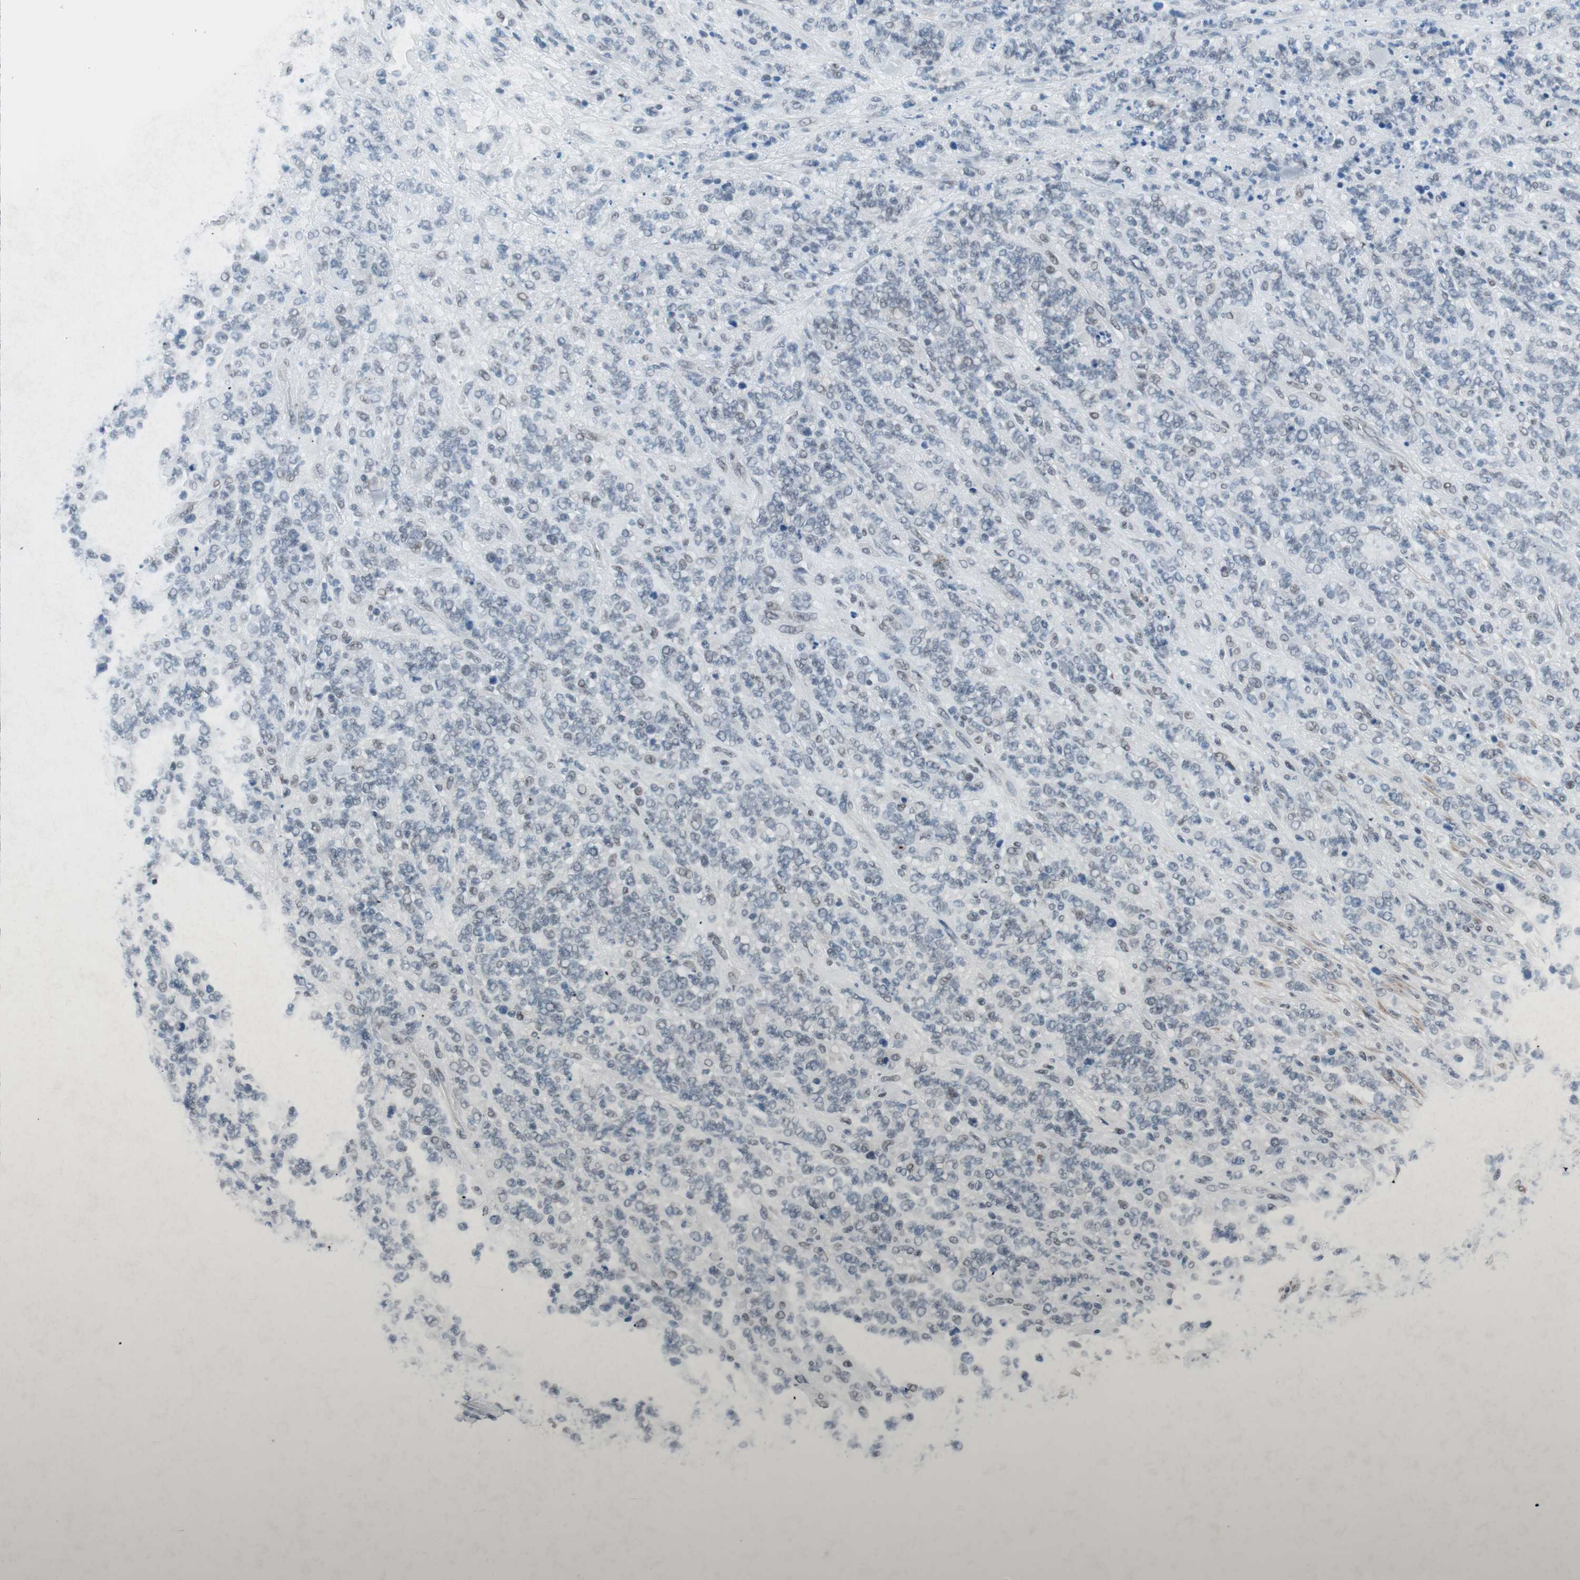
{"staining": {"intensity": "weak", "quantity": "<25%", "location": "nuclear"}, "tissue": "lymphoma", "cell_type": "Tumor cells", "image_type": "cancer", "snomed": [{"axis": "morphology", "description": "Malignant lymphoma, non-Hodgkin's type, High grade"}, {"axis": "topography", "description": "Soft tissue"}], "caption": "A micrograph of high-grade malignant lymphoma, non-Hodgkin's type stained for a protein exhibits no brown staining in tumor cells.", "gene": "ARID1A", "patient": {"sex": "male", "age": 18}}